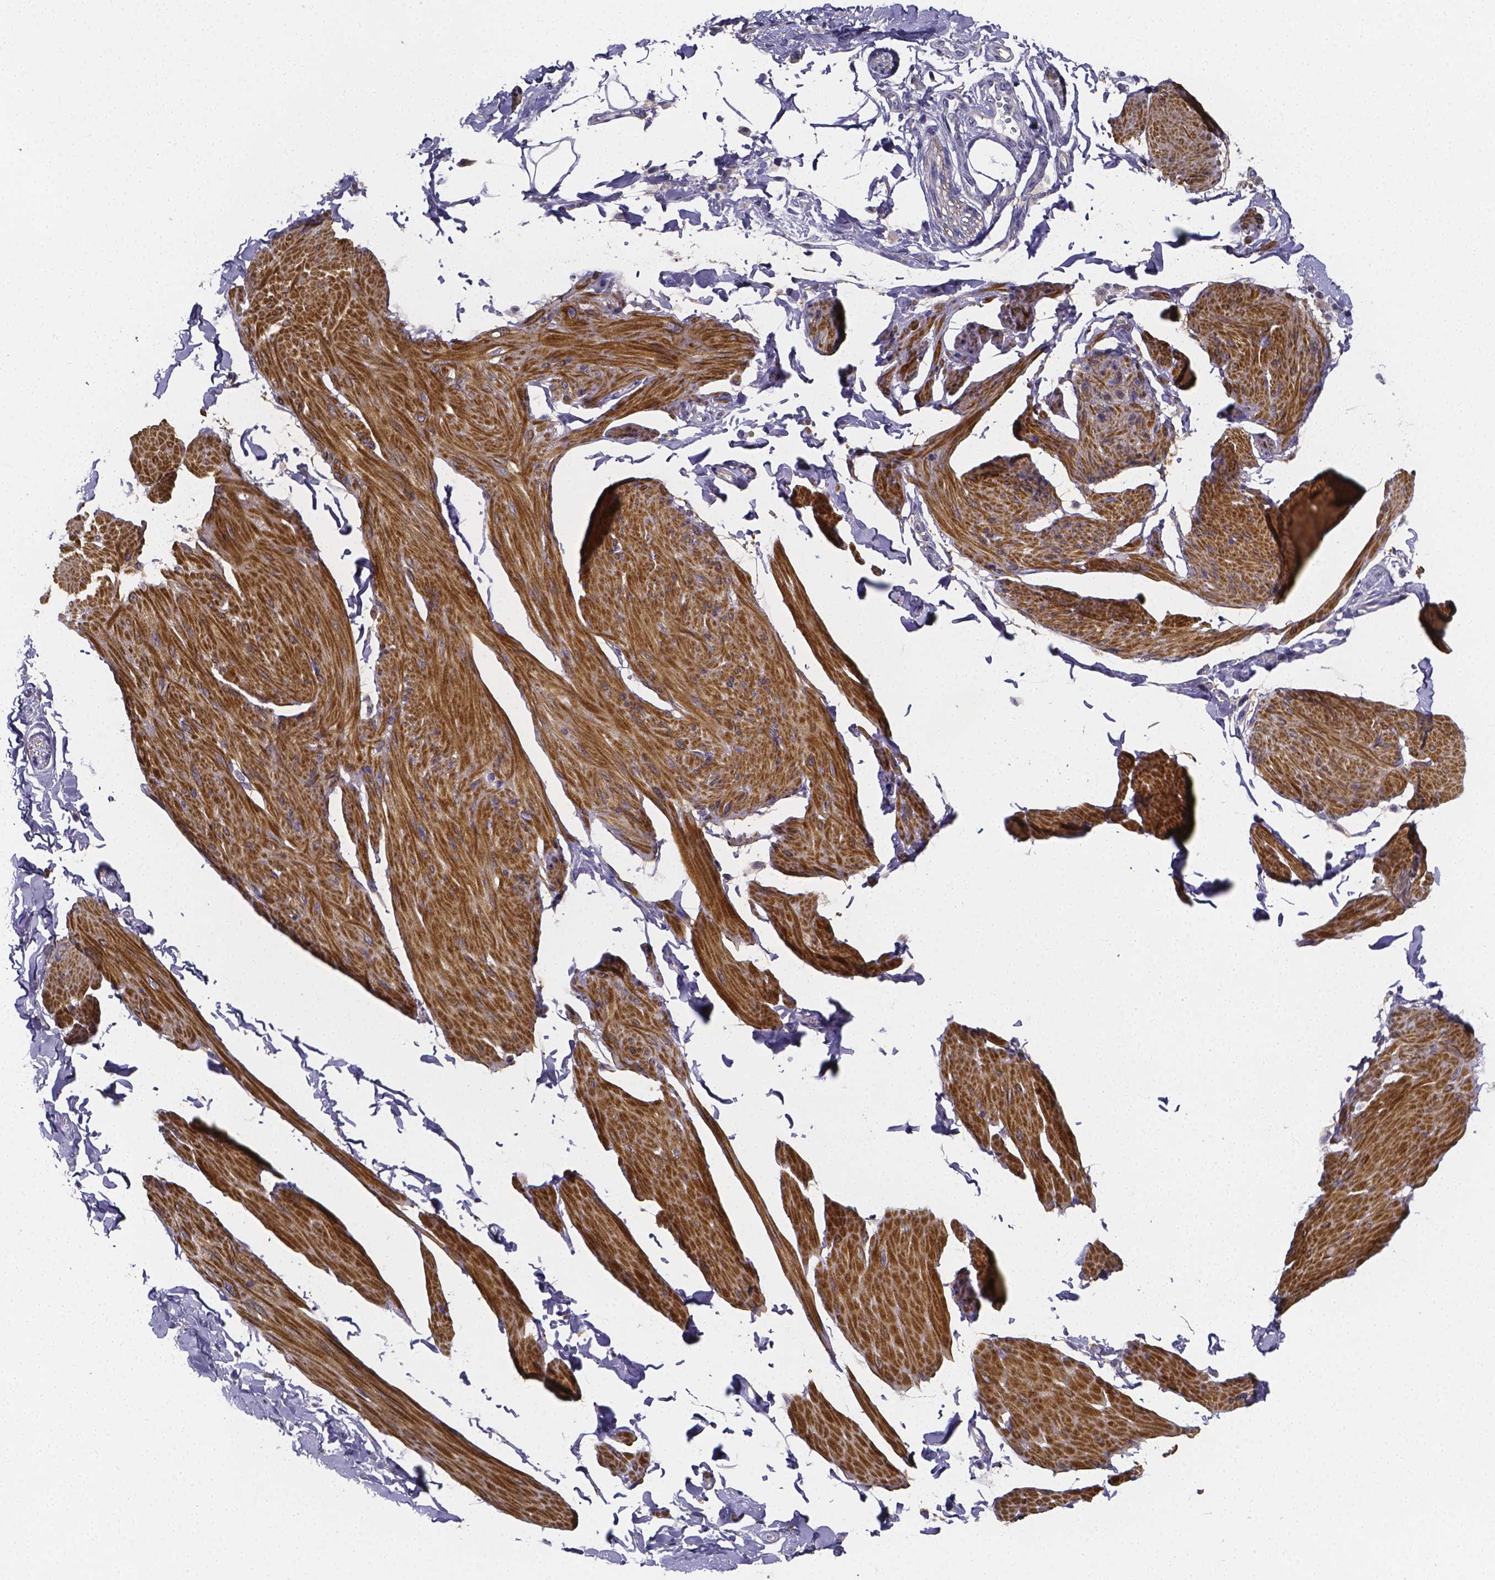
{"staining": {"intensity": "moderate", "quantity": "25%-75%", "location": "cytoplasmic/membranous"}, "tissue": "smooth muscle", "cell_type": "Smooth muscle cells", "image_type": "normal", "snomed": [{"axis": "morphology", "description": "Normal tissue, NOS"}, {"axis": "topography", "description": "Adipose tissue"}, {"axis": "topography", "description": "Smooth muscle"}, {"axis": "topography", "description": "Peripheral nerve tissue"}], "caption": "This photomicrograph displays immunohistochemistry staining of benign smooth muscle, with medium moderate cytoplasmic/membranous positivity in approximately 25%-75% of smooth muscle cells.", "gene": "RERG", "patient": {"sex": "male", "age": 83}}